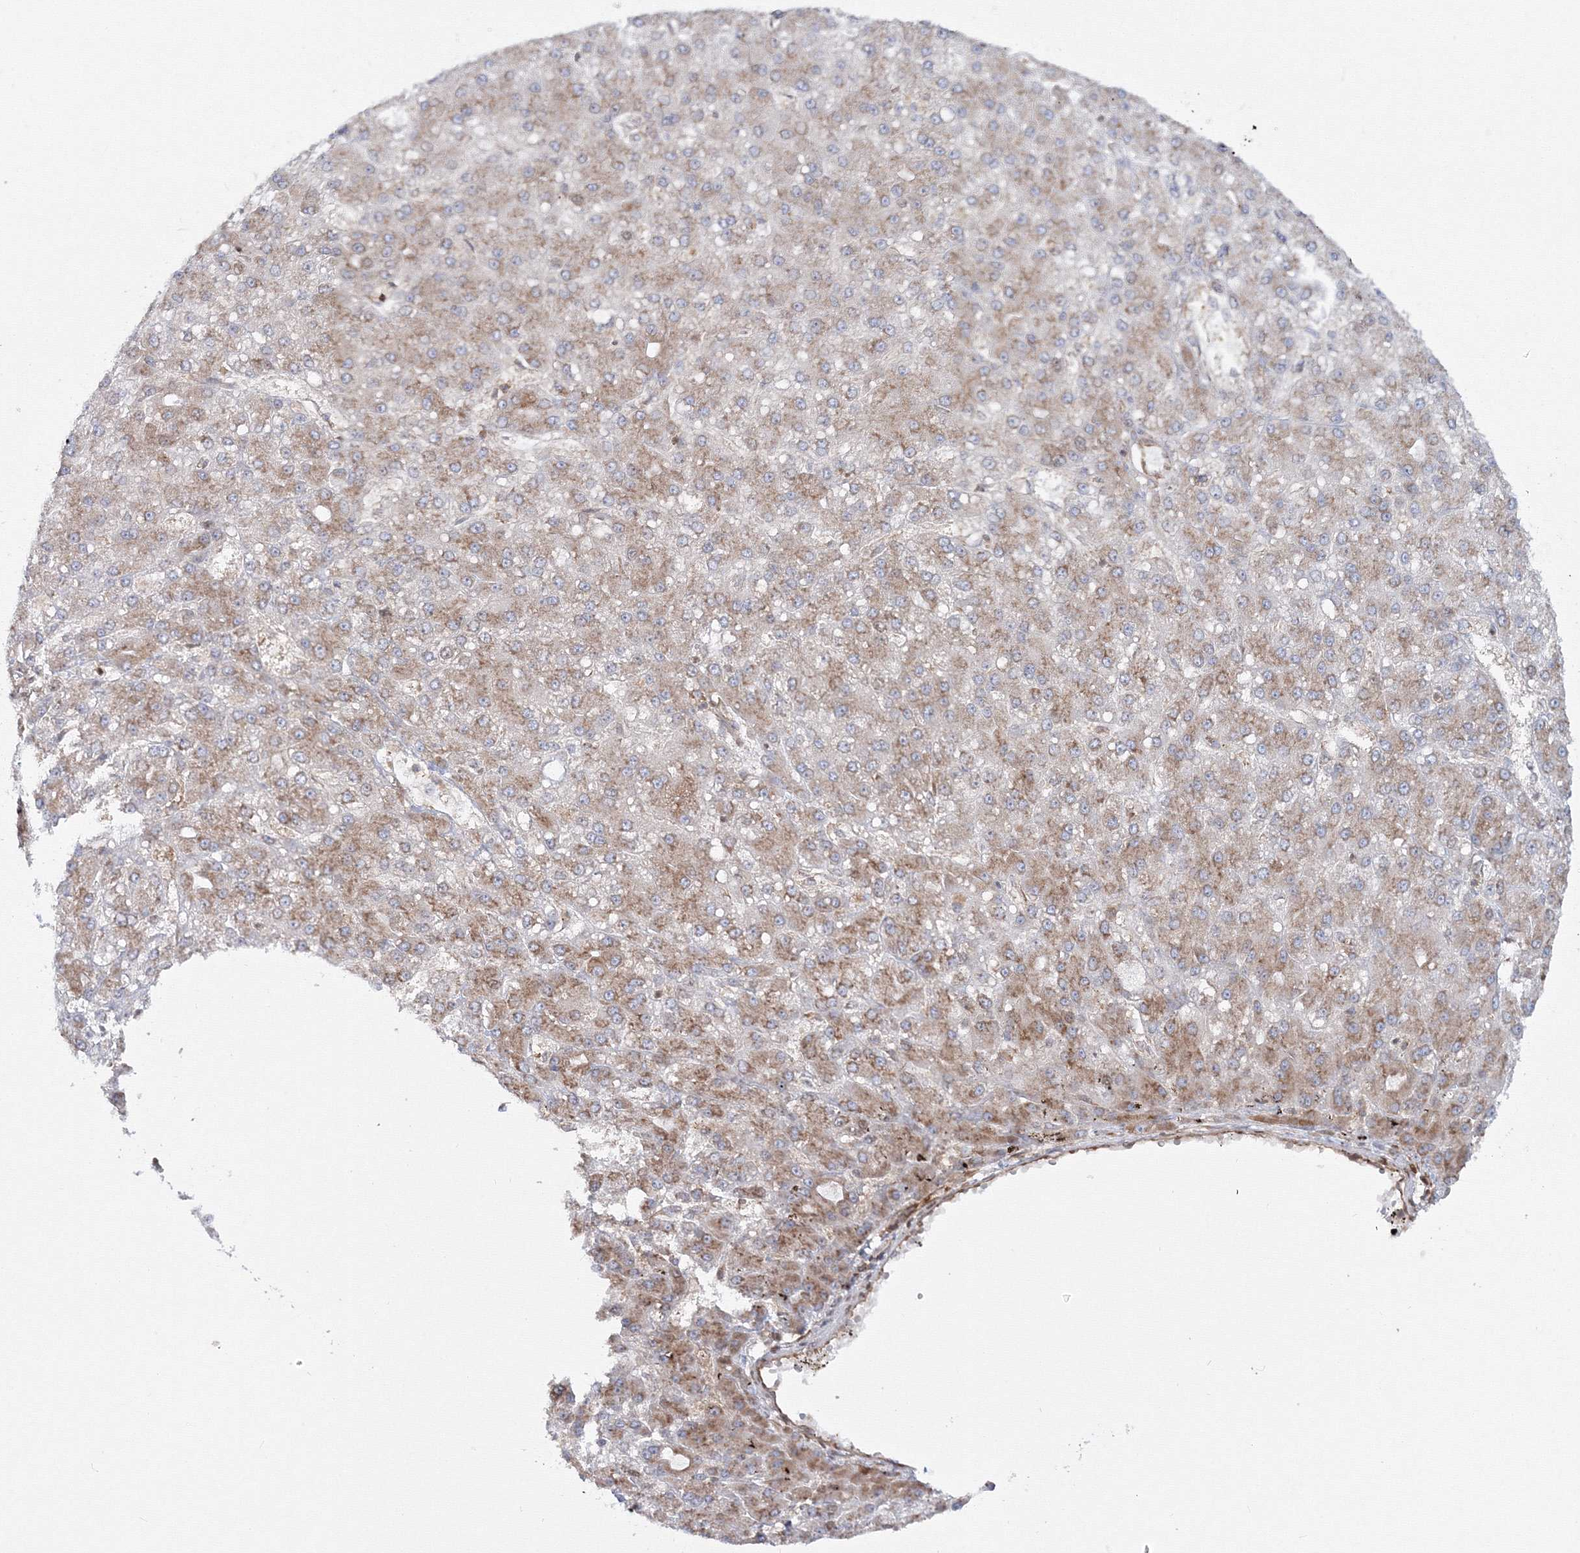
{"staining": {"intensity": "weak", "quantity": ">75%", "location": "cytoplasmic/membranous"}, "tissue": "liver cancer", "cell_type": "Tumor cells", "image_type": "cancer", "snomed": [{"axis": "morphology", "description": "Carcinoma, Hepatocellular, NOS"}, {"axis": "topography", "description": "Liver"}], "caption": "Protein staining reveals weak cytoplasmic/membranous expression in approximately >75% of tumor cells in liver hepatocellular carcinoma. The staining was performed using DAB, with brown indicating positive protein expression. Nuclei are stained blue with hematoxylin.", "gene": "HARS1", "patient": {"sex": "male", "age": 67}}